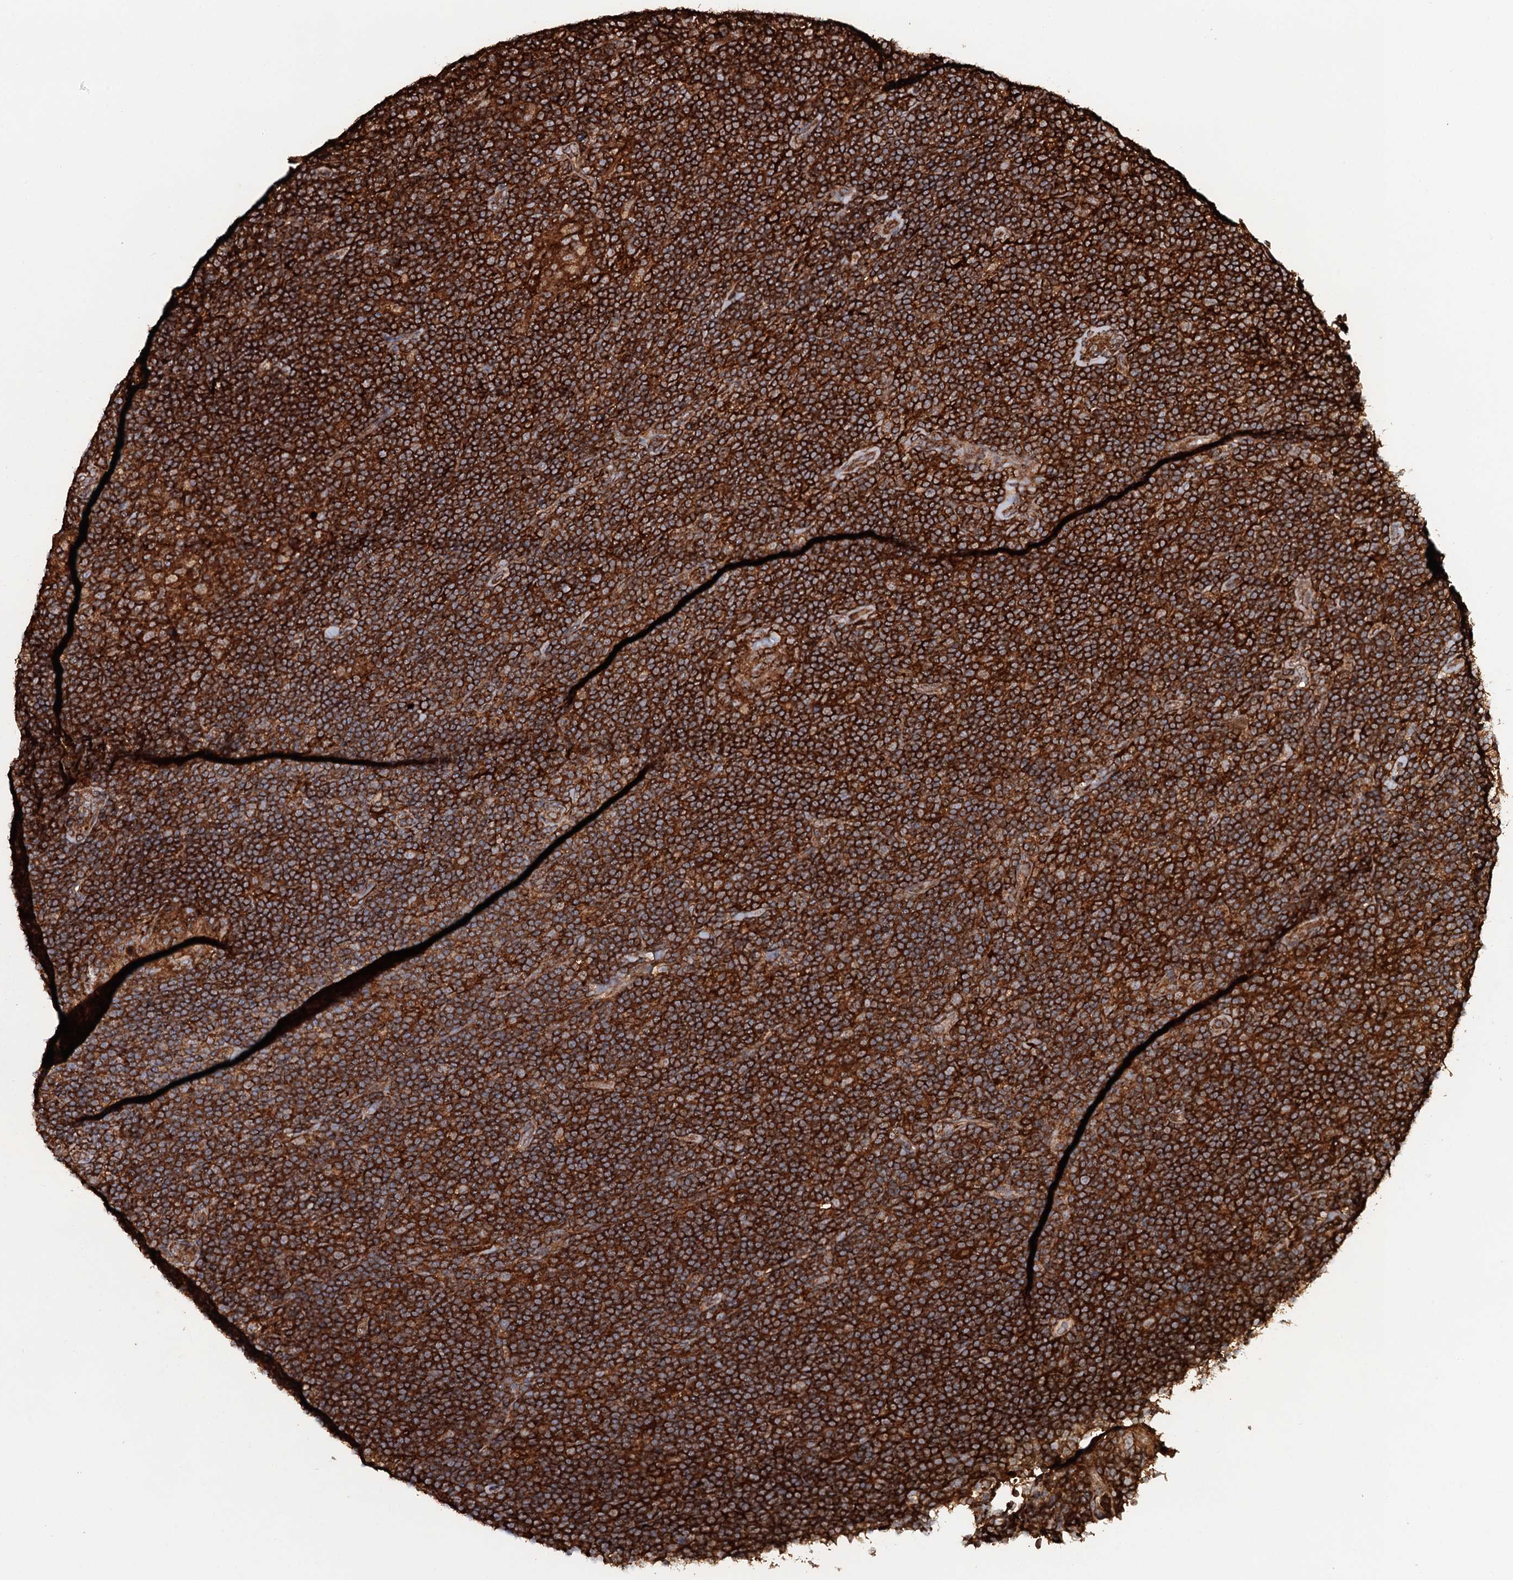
{"staining": {"intensity": "moderate", "quantity": ">75%", "location": "cytoplasmic/membranous"}, "tissue": "lymphoma", "cell_type": "Tumor cells", "image_type": "cancer", "snomed": [{"axis": "morphology", "description": "Hodgkin's disease, NOS"}, {"axis": "topography", "description": "Lymph node"}], "caption": "Immunohistochemistry of Hodgkin's disease shows medium levels of moderate cytoplasmic/membranous staining in approximately >75% of tumor cells.", "gene": "VWA8", "patient": {"sex": "female", "age": 57}}